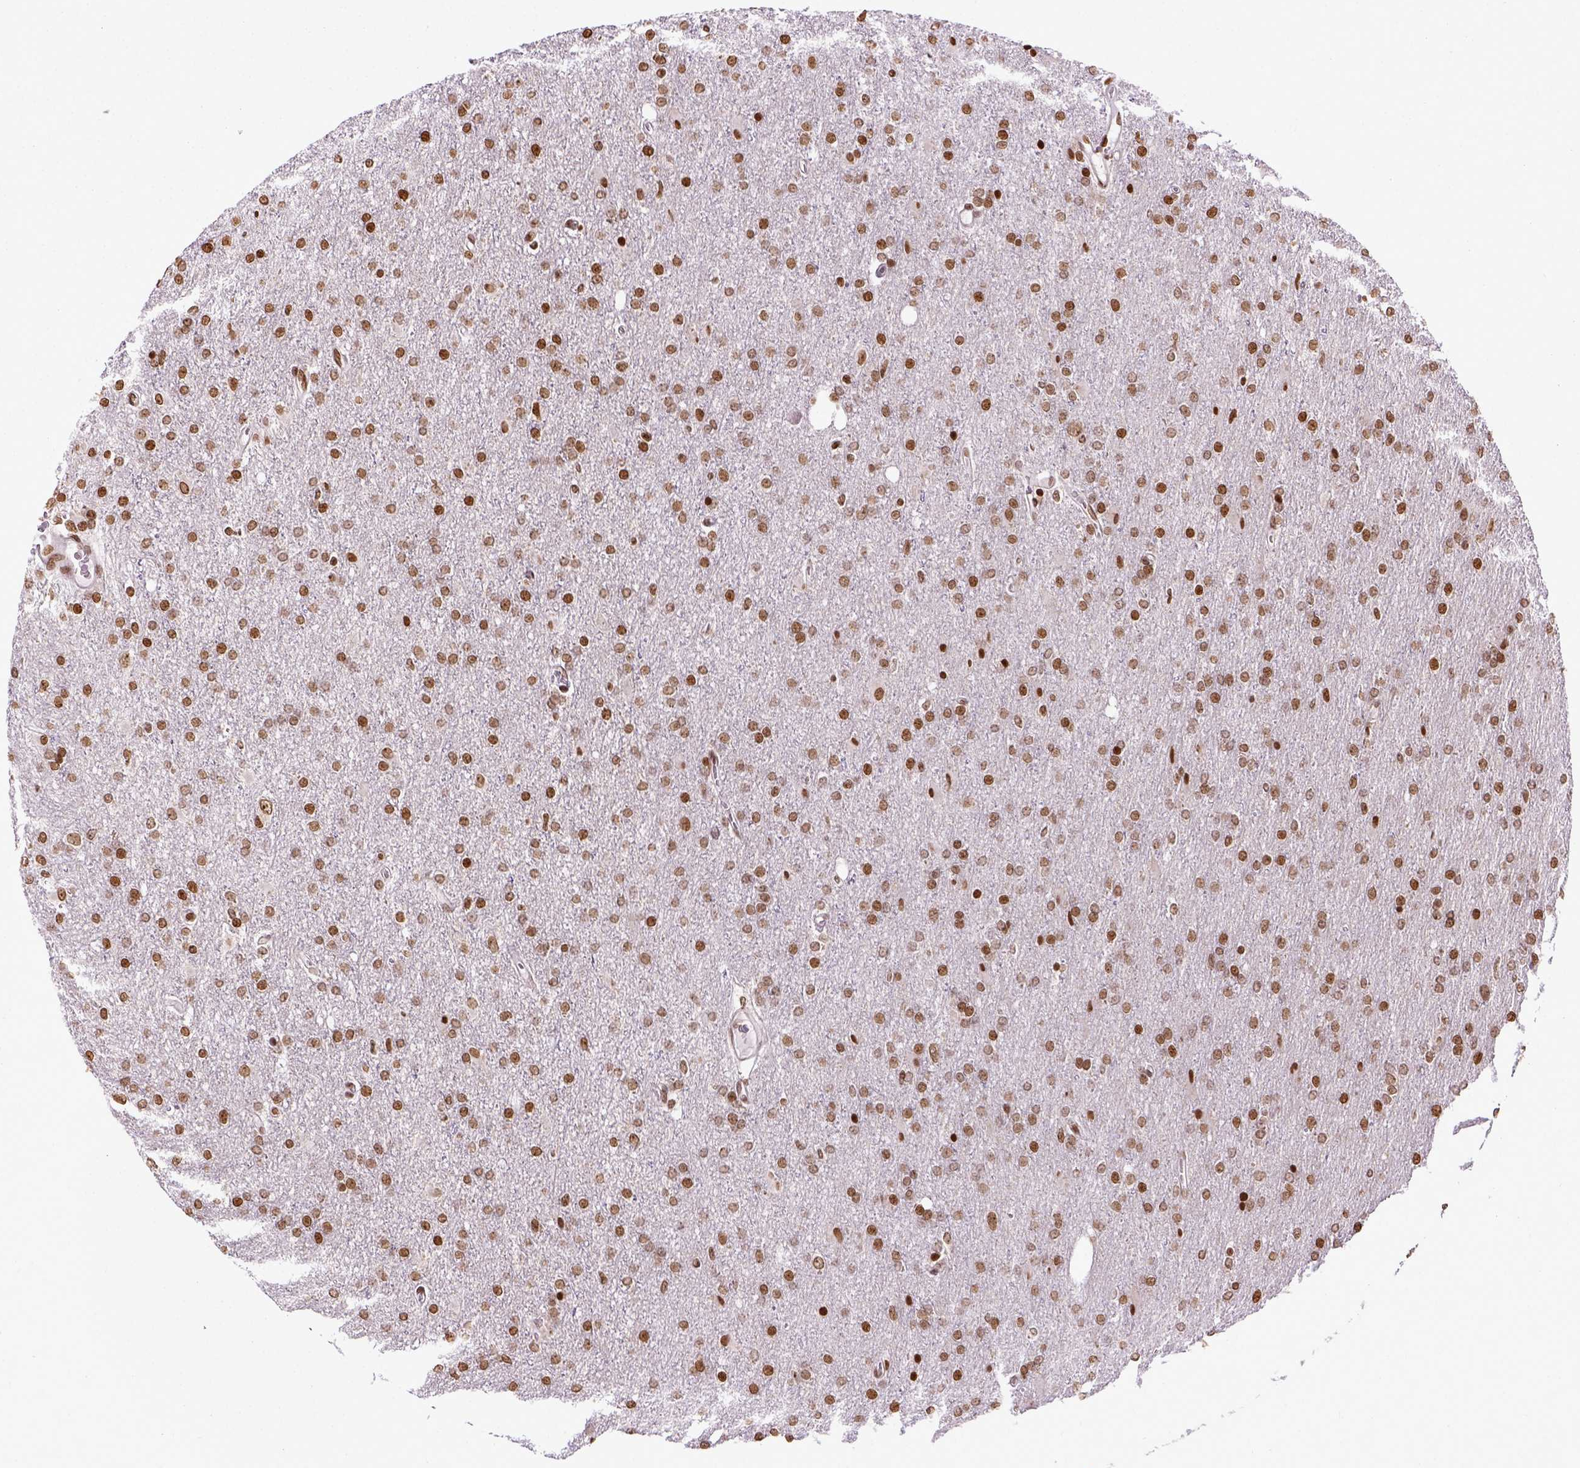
{"staining": {"intensity": "moderate", "quantity": ">75%", "location": "nuclear"}, "tissue": "glioma", "cell_type": "Tumor cells", "image_type": "cancer", "snomed": [{"axis": "morphology", "description": "Glioma, malignant, High grade"}, {"axis": "topography", "description": "Cerebral cortex"}], "caption": "The micrograph shows staining of high-grade glioma (malignant), revealing moderate nuclear protein positivity (brown color) within tumor cells. The staining was performed using DAB to visualize the protein expression in brown, while the nuclei were stained in blue with hematoxylin (Magnification: 20x).", "gene": "ZNF75D", "patient": {"sex": "male", "age": 70}}